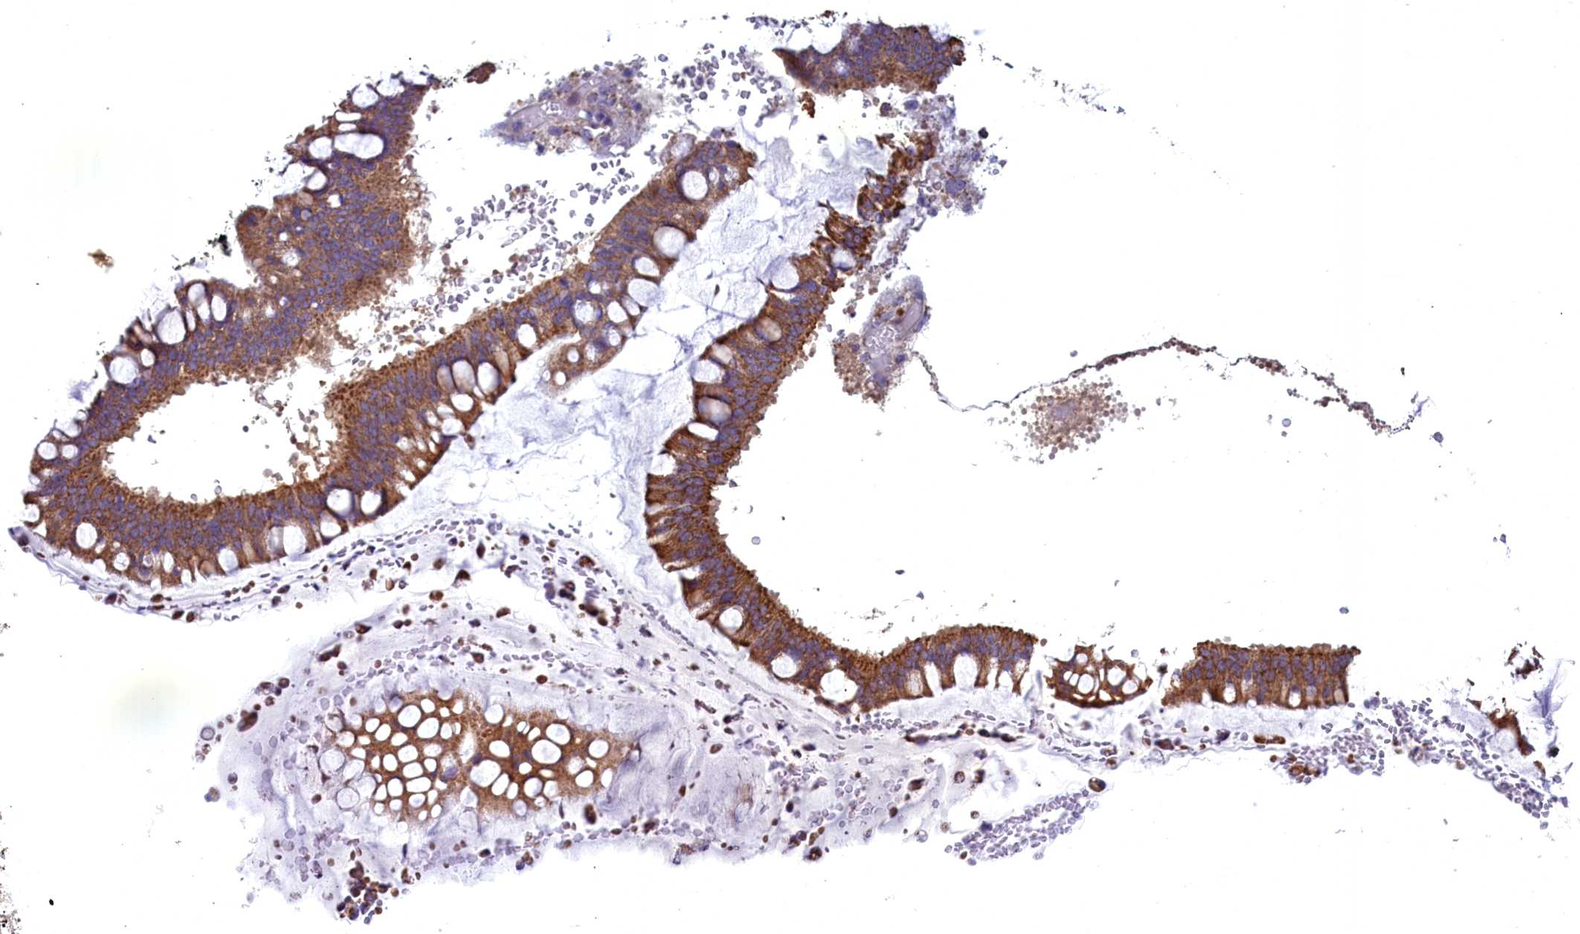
{"staining": {"intensity": "moderate", "quantity": ">75%", "location": "cytoplasmic/membranous"}, "tissue": "ovarian cancer", "cell_type": "Tumor cells", "image_type": "cancer", "snomed": [{"axis": "morphology", "description": "Cystadenocarcinoma, mucinous, NOS"}, {"axis": "topography", "description": "Ovary"}], "caption": "Moderate cytoplasmic/membranous expression for a protein is identified in about >75% of tumor cells of ovarian cancer (mucinous cystadenocarcinoma) using immunohistochemistry (IHC).", "gene": "ACAD8", "patient": {"sex": "female", "age": 73}}